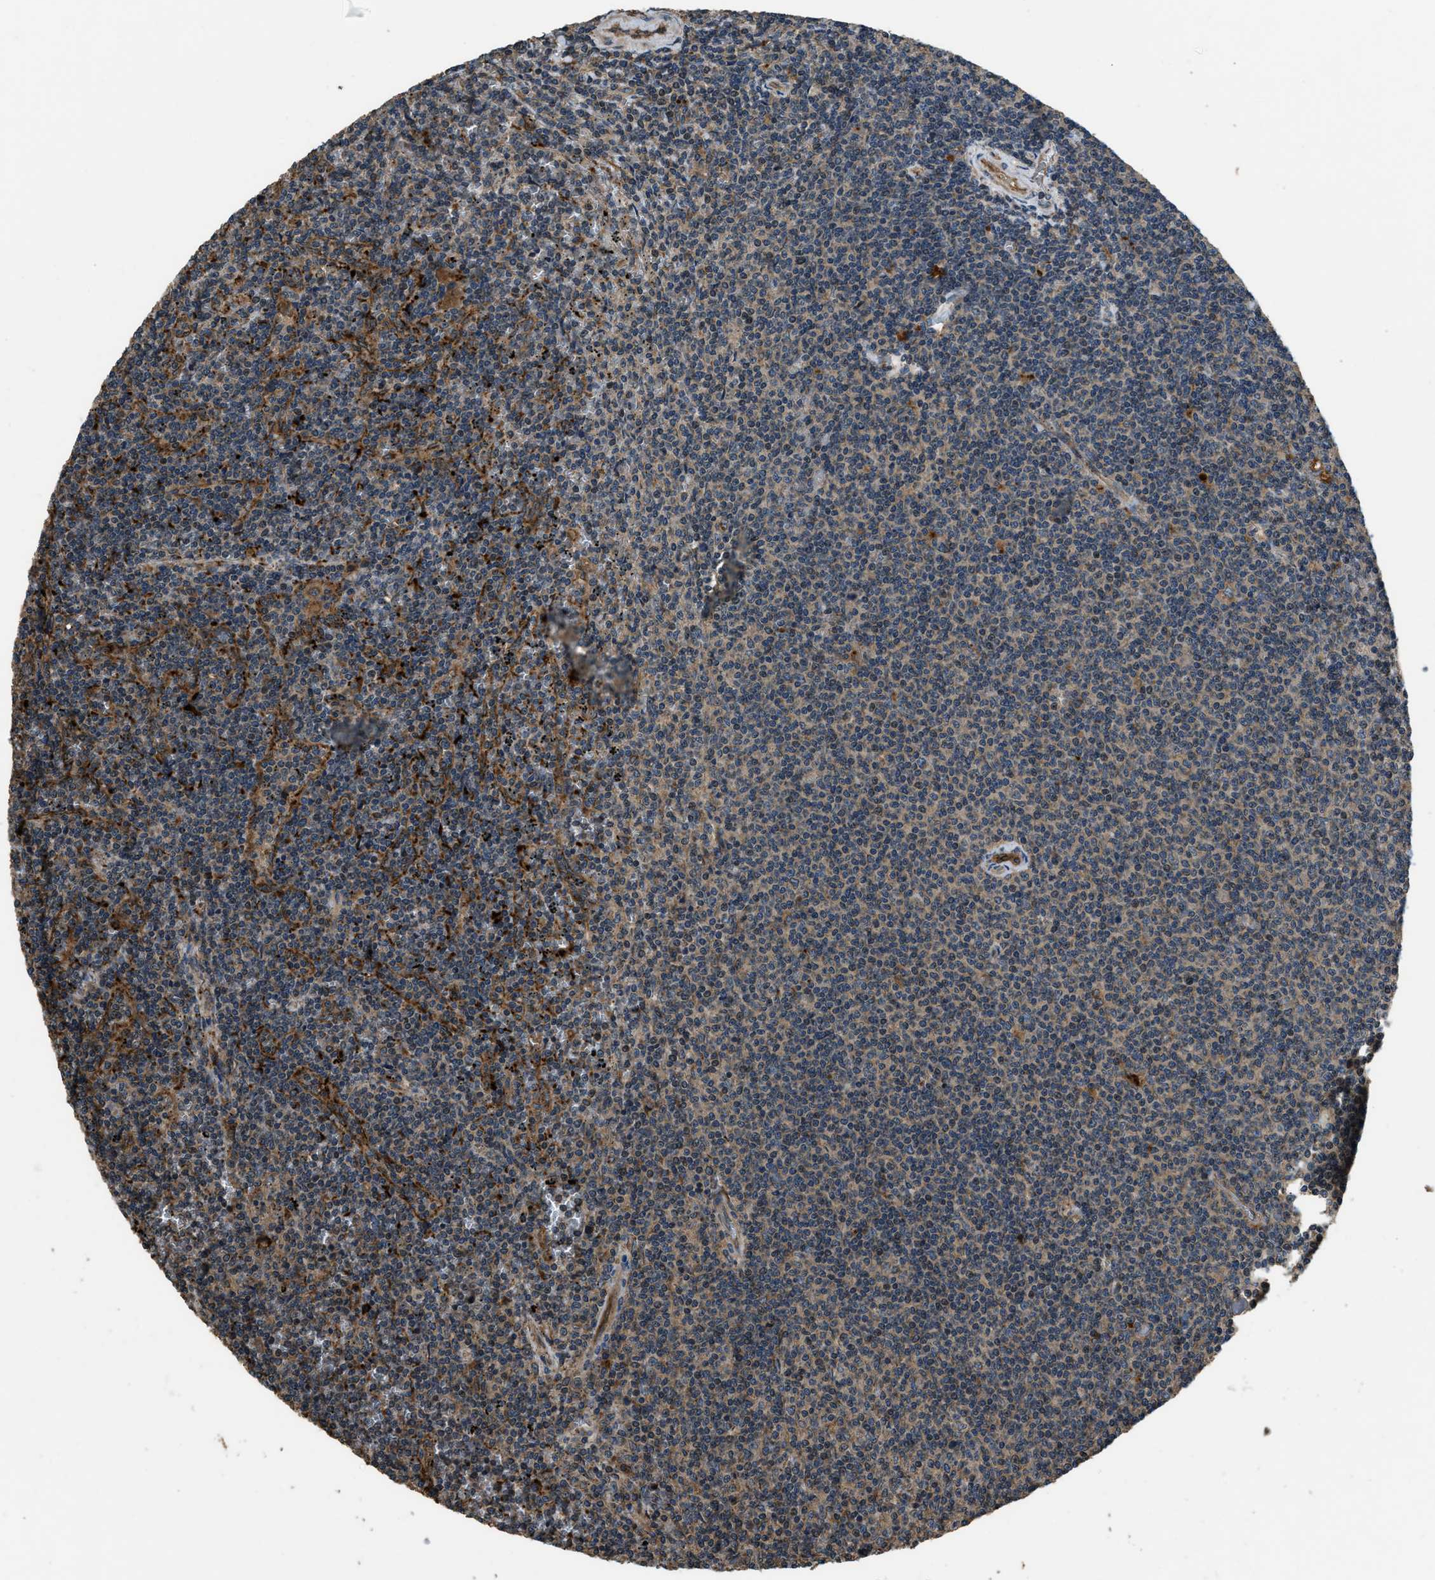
{"staining": {"intensity": "weak", "quantity": ">75%", "location": "cytoplasmic/membranous"}, "tissue": "lymphoma", "cell_type": "Tumor cells", "image_type": "cancer", "snomed": [{"axis": "morphology", "description": "Malignant lymphoma, non-Hodgkin's type, Low grade"}, {"axis": "topography", "description": "Spleen"}], "caption": "DAB (3,3'-diaminobenzidine) immunohistochemical staining of human low-grade malignant lymphoma, non-Hodgkin's type exhibits weak cytoplasmic/membranous protein positivity in approximately >75% of tumor cells. (DAB (3,3'-diaminobenzidine) IHC, brown staining for protein, blue staining for nuclei).", "gene": "GGH", "patient": {"sex": "female", "age": 50}}